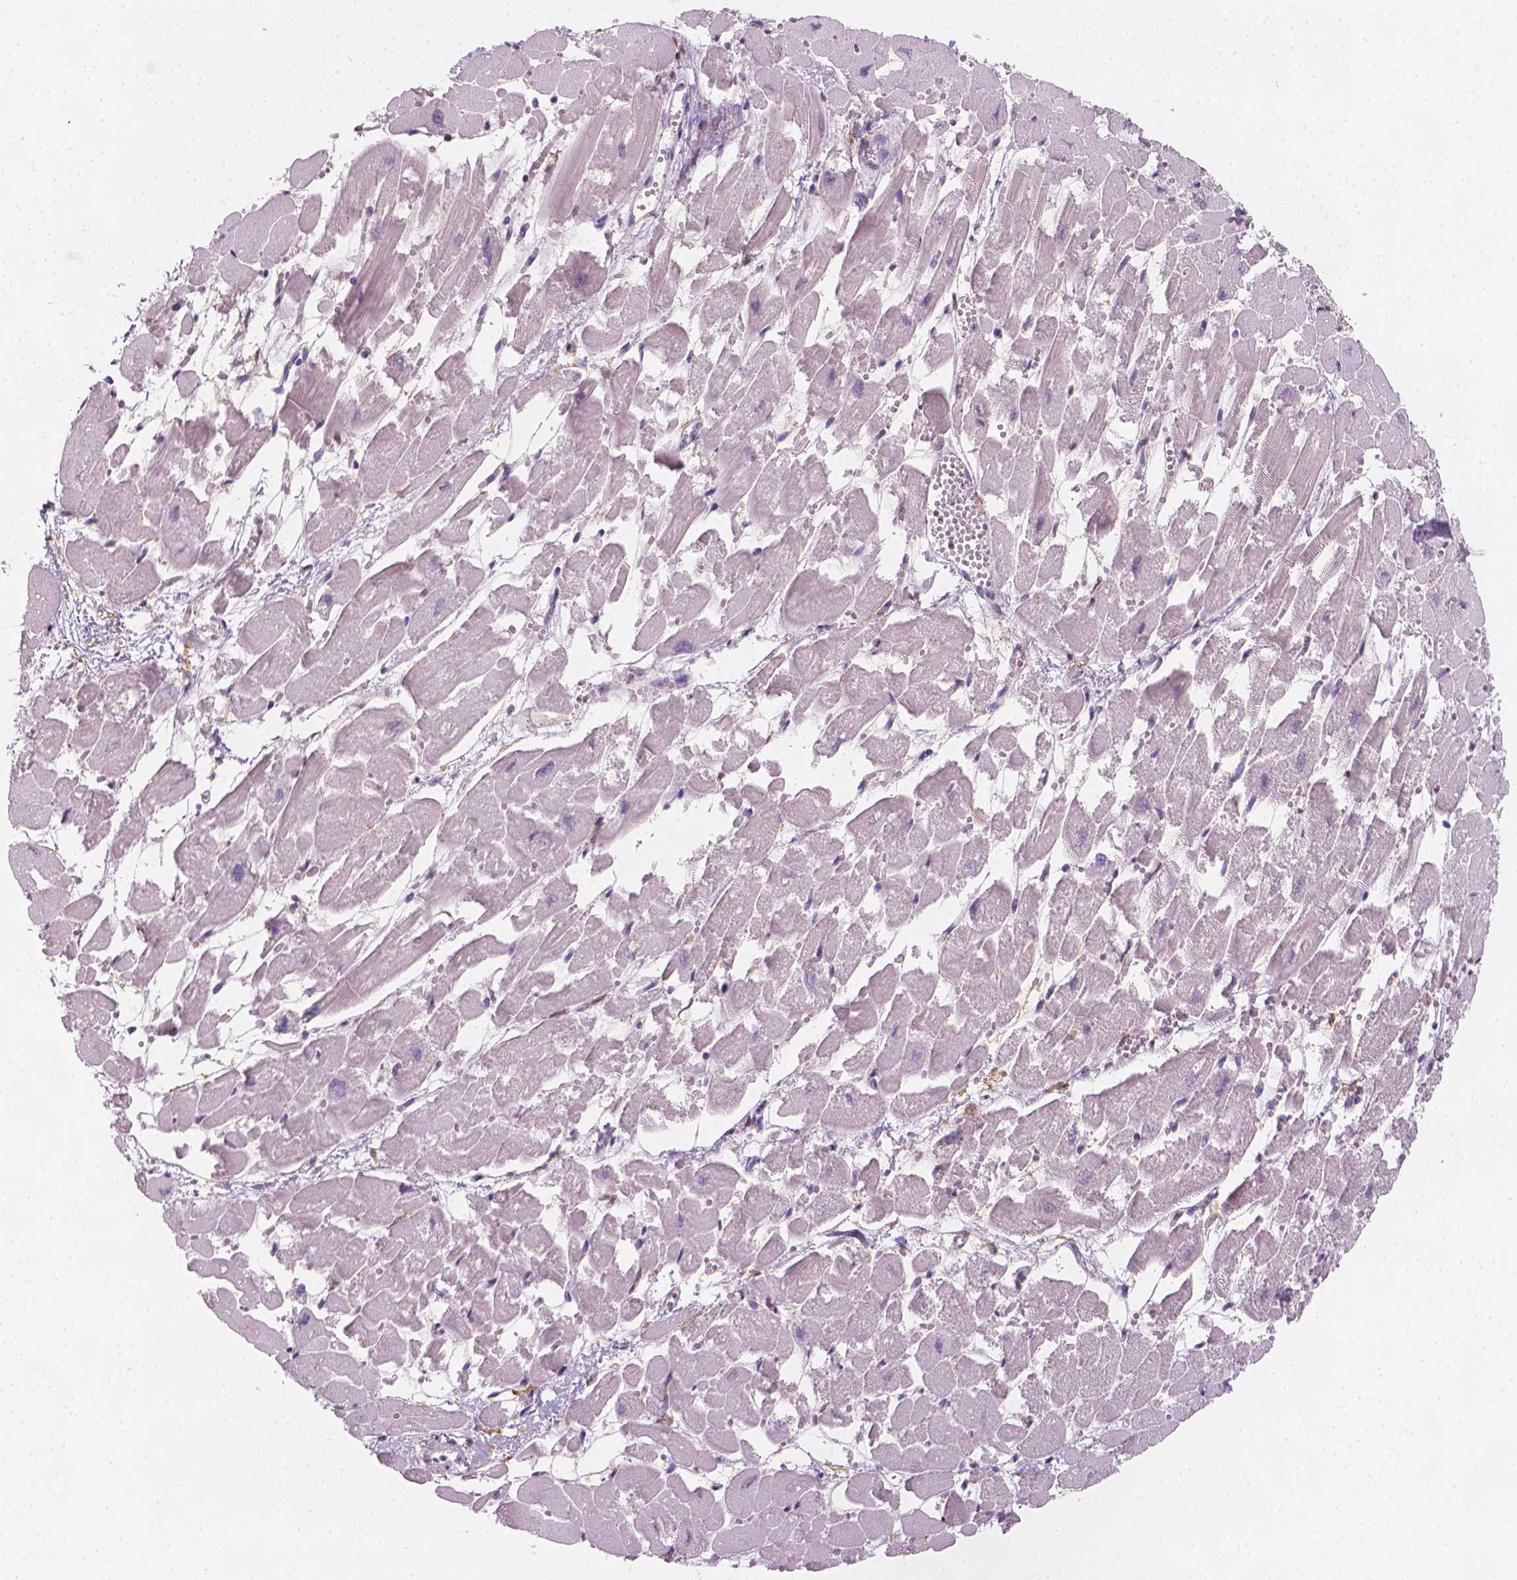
{"staining": {"intensity": "negative", "quantity": "none", "location": "none"}, "tissue": "heart muscle", "cell_type": "Cardiomyocytes", "image_type": "normal", "snomed": [{"axis": "morphology", "description": "Normal tissue, NOS"}, {"axis": "topography", "description": "Heart"}], "caption": "Cardiomyocytes show no significant expression in unremarkable heart muscle.", "gene": "TNFAIP2", "patient": {"sex": "female", "age": 52}}